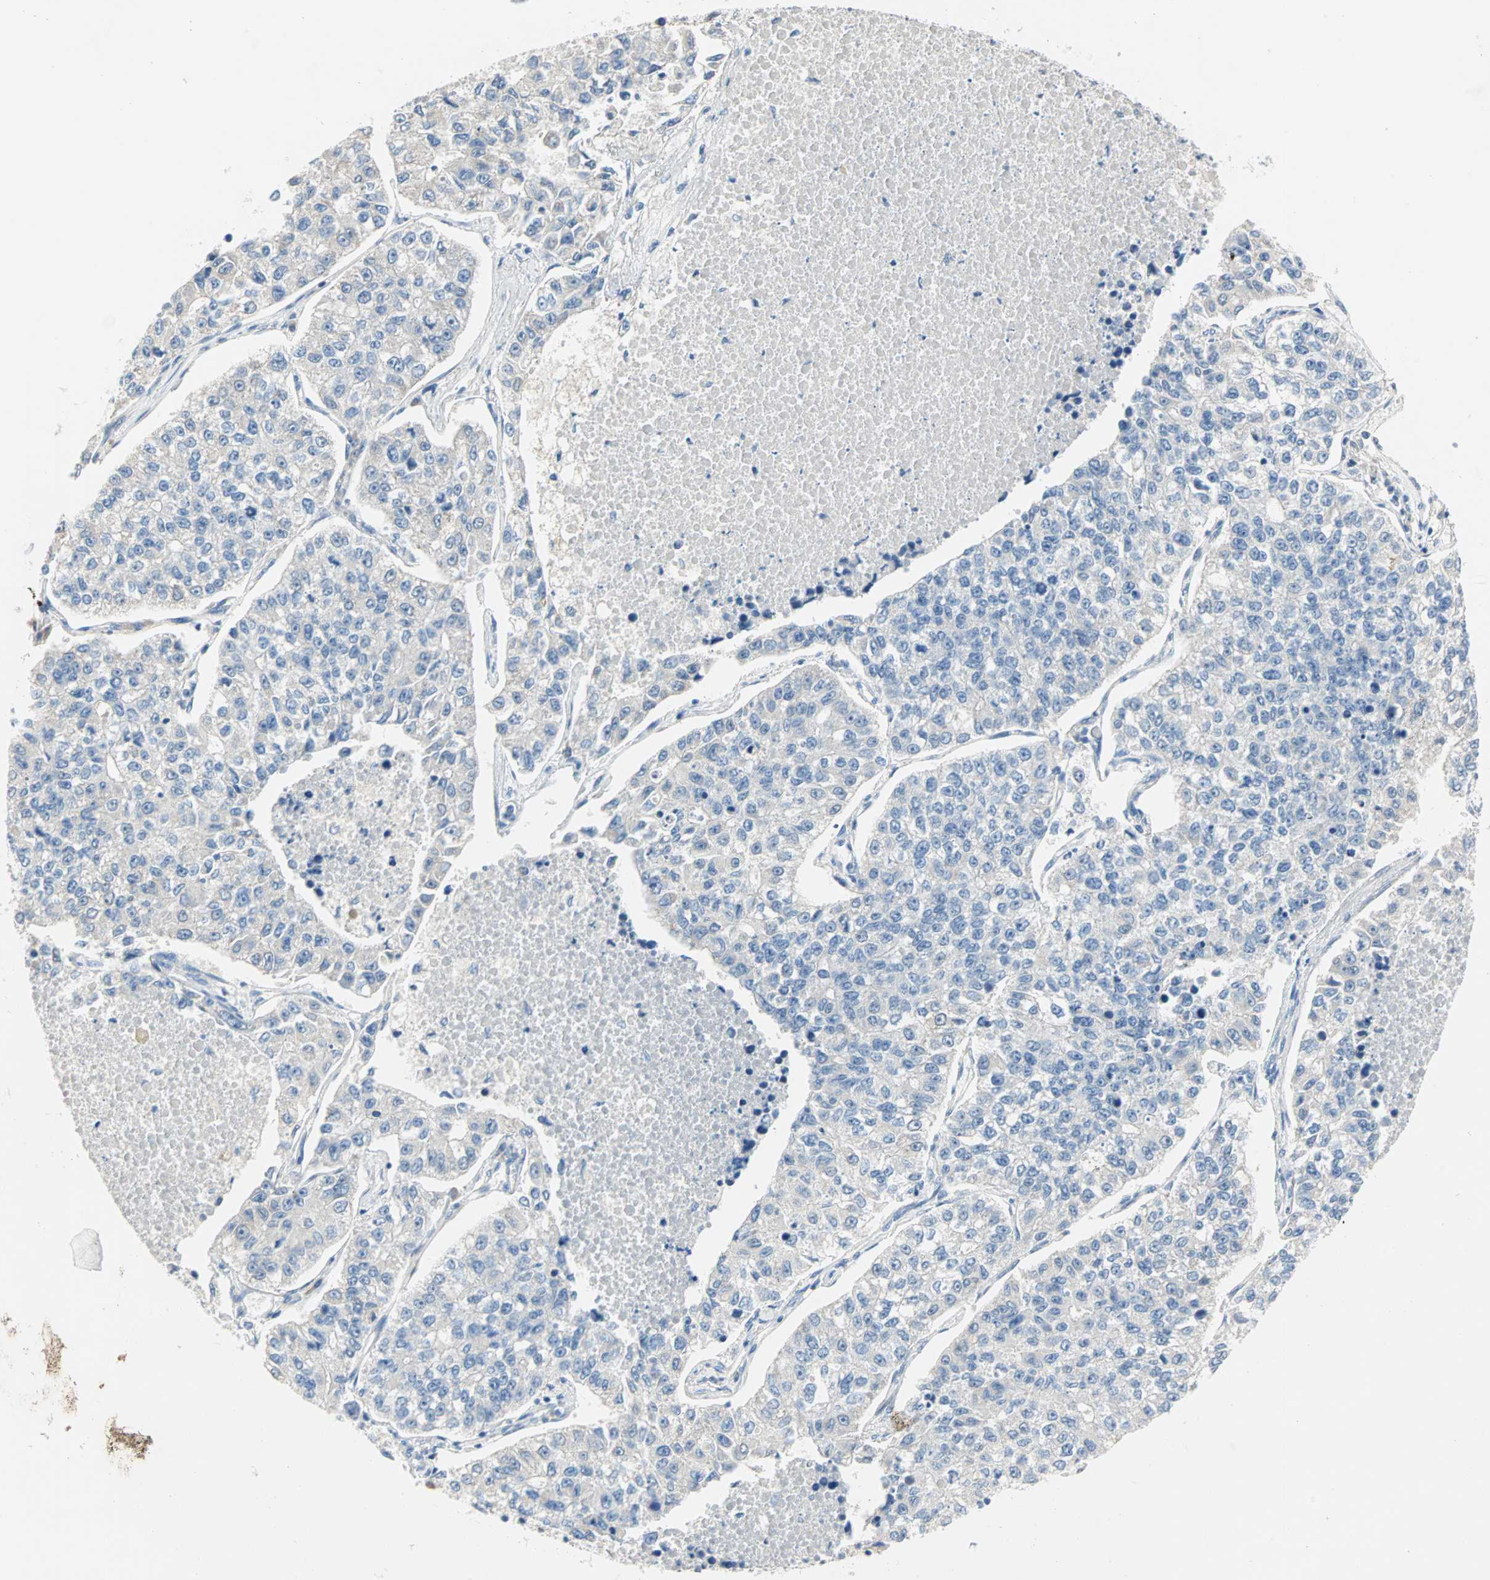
{"staining": {"intensity": "negative", "quantity": "none", "location": "none"}, "tissue": "lung cancer", "cell_type": "Tumor cells", "image_type": "cancer", "snomed": [{"axis": "morphology", "description": "Adenocarcinoma, NOS"}, {"axis": "topography", "description": "Lung"}], "caption": "Tumor cells are negative for protein expression in human lung adenocarcinoma.", "gene": "MPI", "patient": {"sex": "male", "age": 49}}